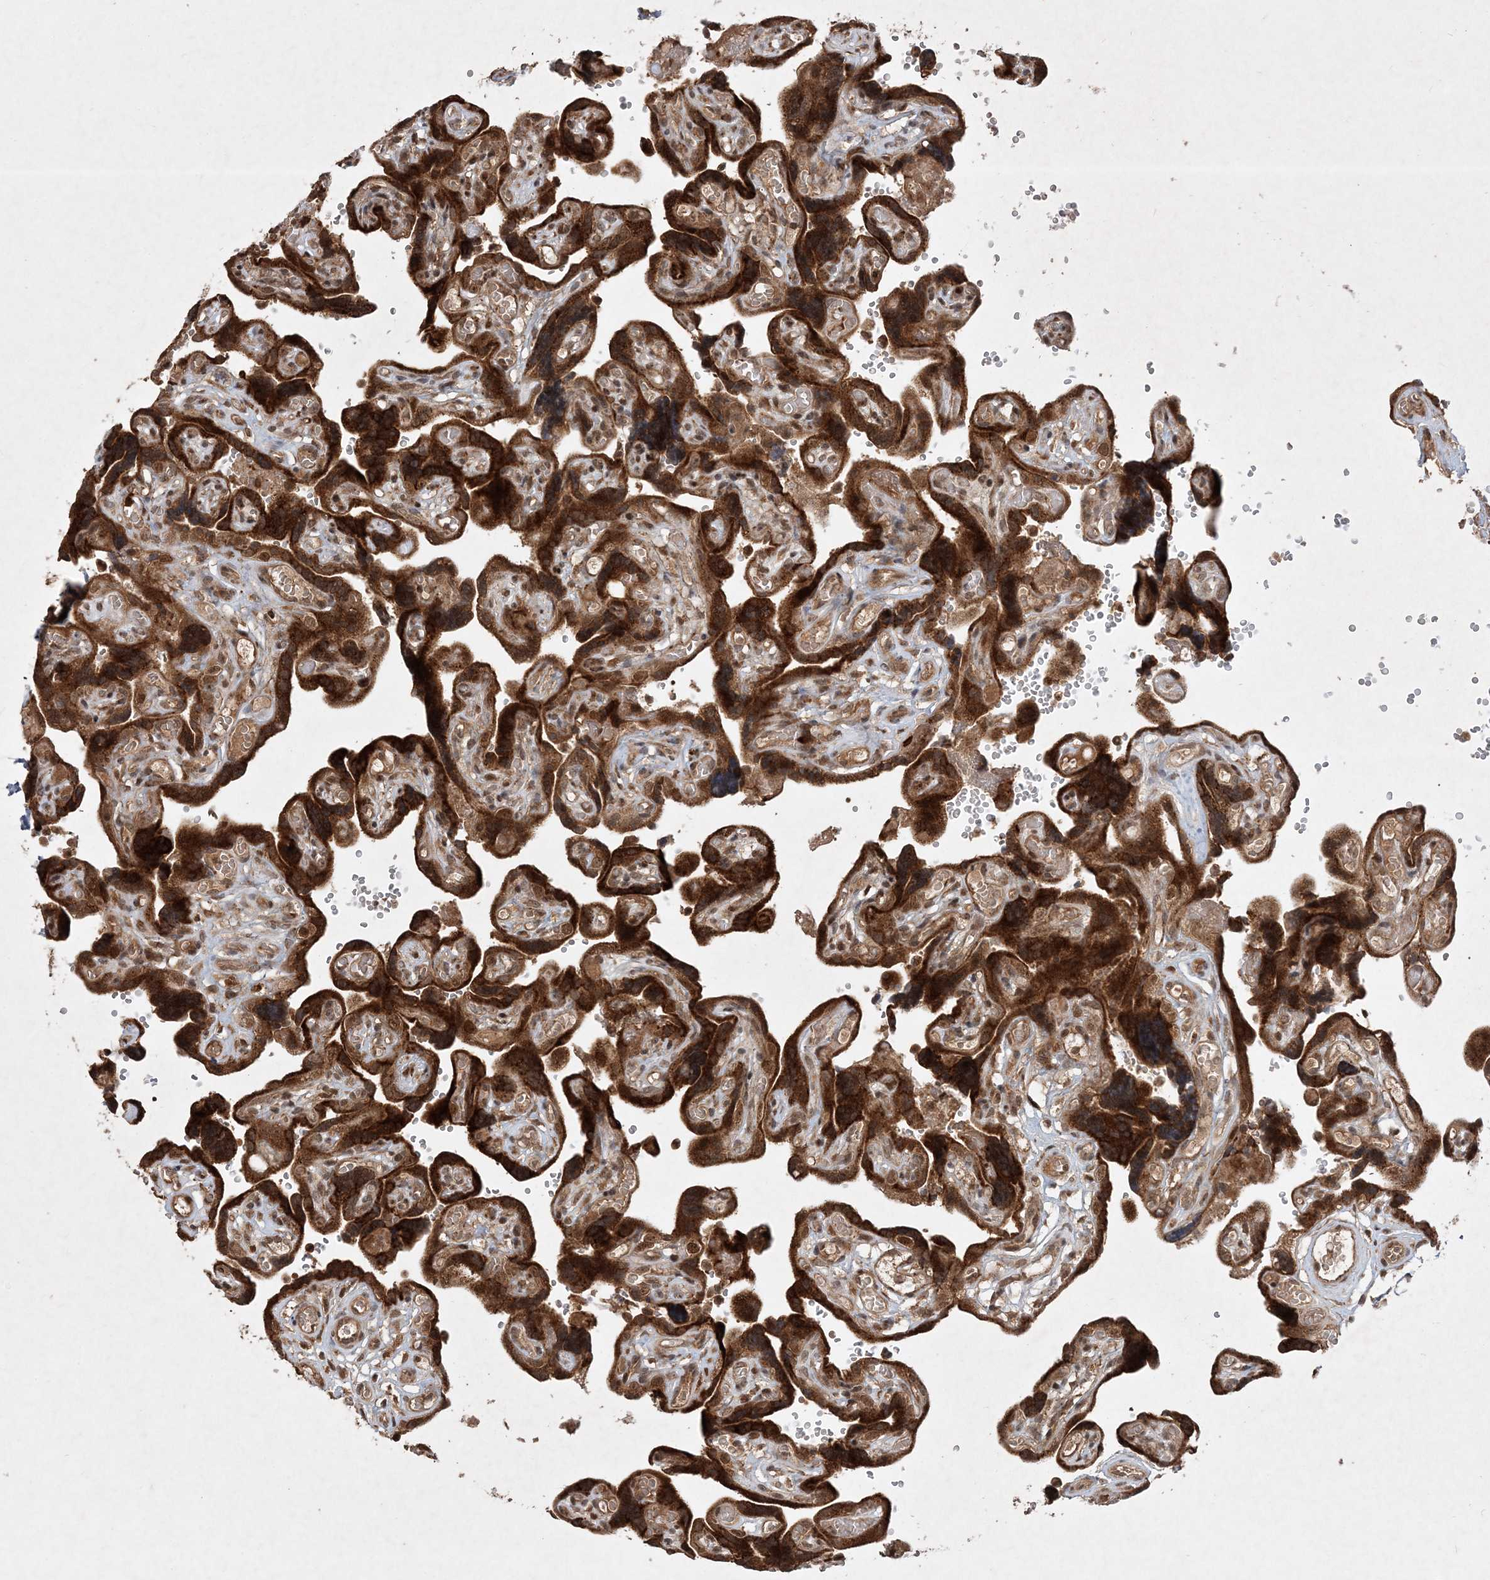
{"staining": {"intensity": "strong", "quantity": ">75%", "location": "cytoplasmic/membranous"}, "tissue": "placenta", "cell_type": "Trophoblastic cells", "image_type": "normal", "snomed": [{"axis": "morphology", "description": "Normal tissue, NOS"}, {"axis": "topography", "description": "Placenta"}], "caption": "IHC photomicrograph of normal human placenta stained for a protein (brown), which exhibits high levels of strong cytoplasmic/membranous positivity in approximately >75% of trophoblastic cells.", "gene": "UBR3", "patient": {"sex": "female", "age": 30}}